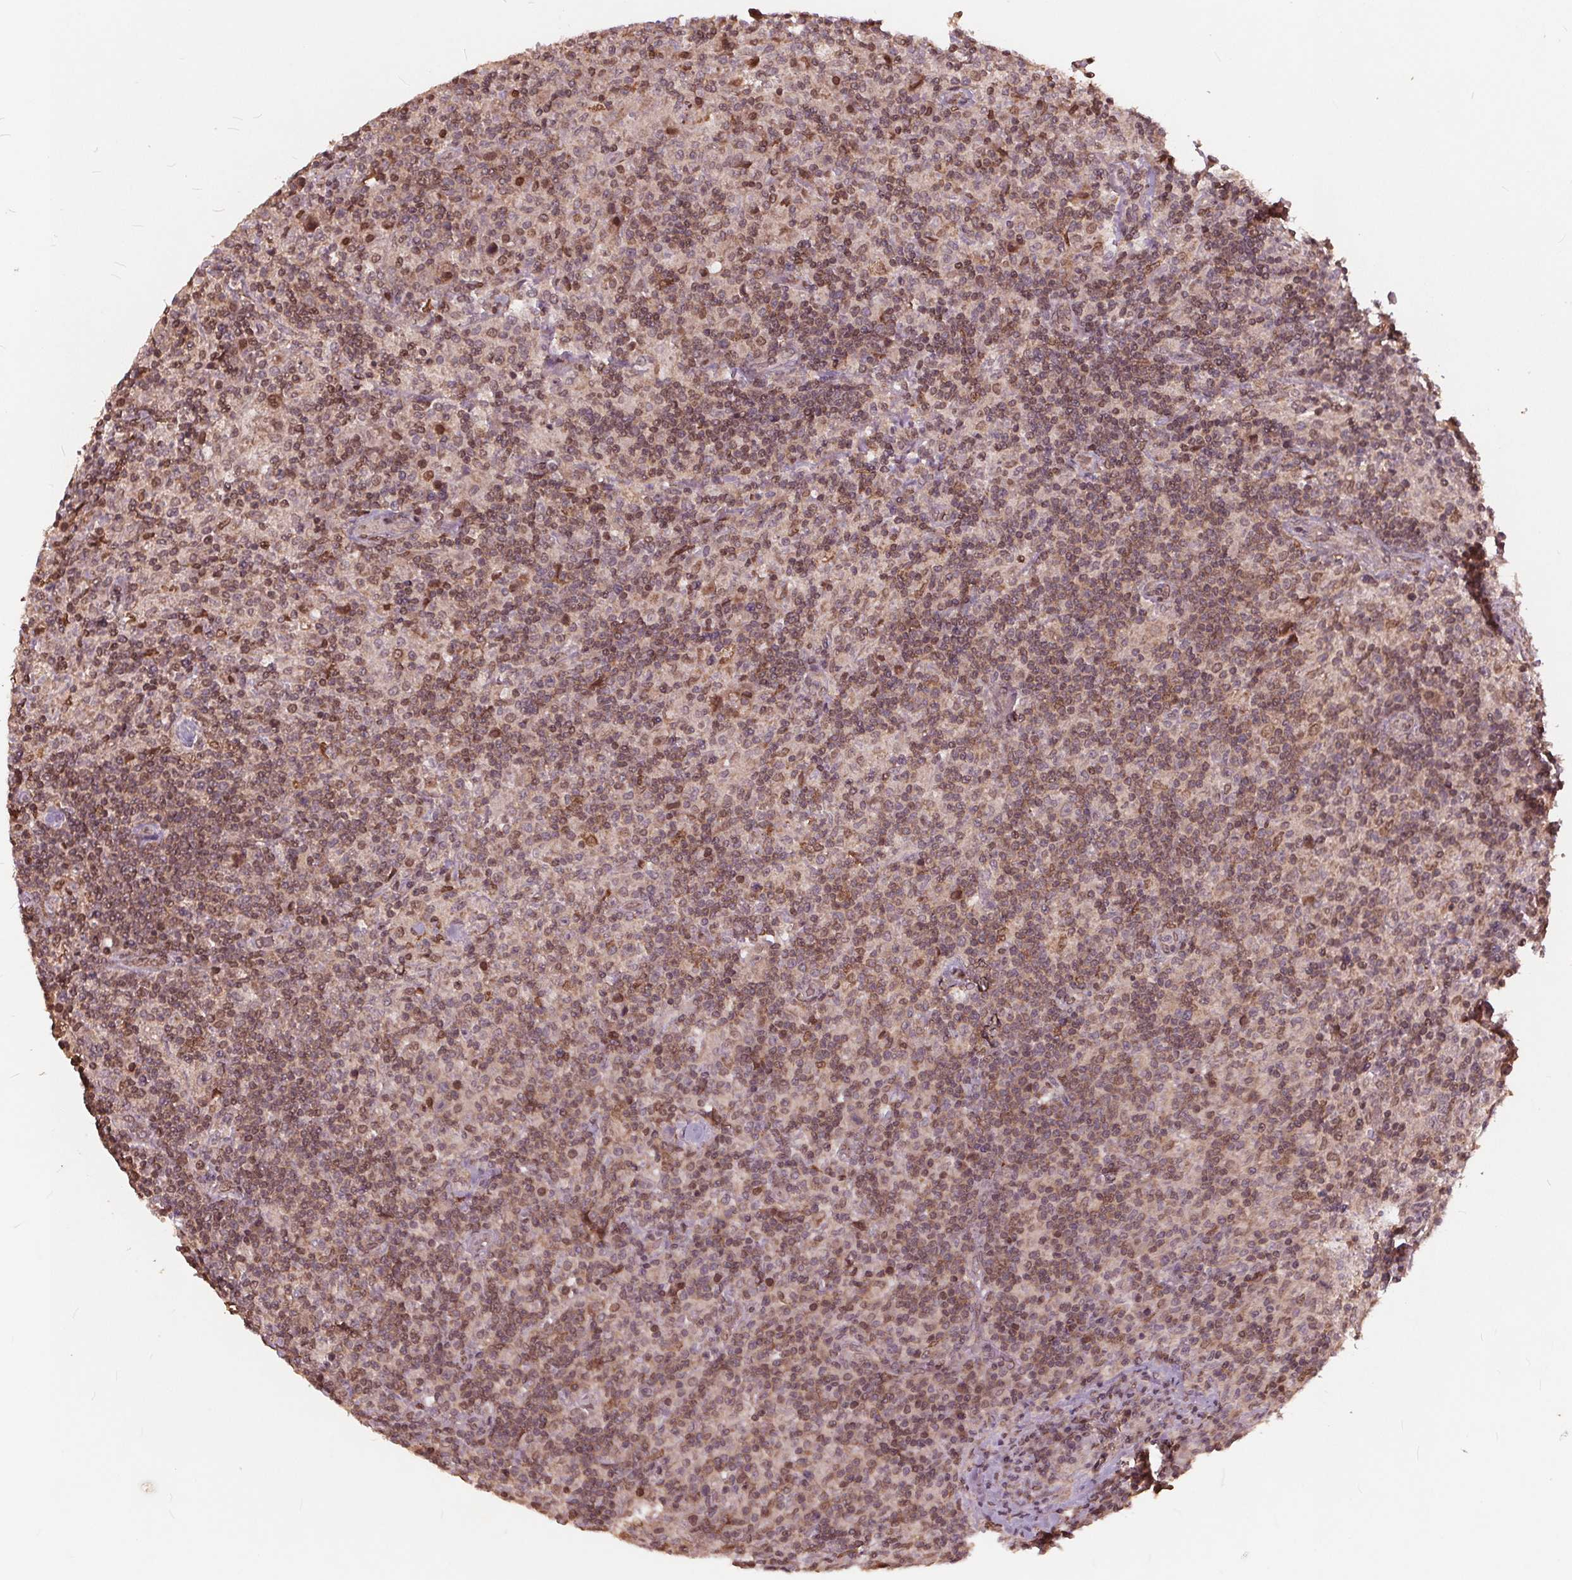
{"staining": {"intensity": "moderate", "quantity": "25%-75%", "location": "nuclear"}, "tissue": "lymphoma", "cell_type": "Tumor cells", "image_type": "cancer", "snomed": [{"axis": "morphology", "description": "Hodgkin's disease, NOS"}, {"axis": "topography", "description": "Lymph node"}], "caption": "Immunohistochemical staining of Hodgkin's disease demonstrates medium levels of moderate nuclear protein positivity in approximately 25%-75% of tumor cells. Nuclei are stained in blue.", "gene": "HIF1AN", "patient": {"sex": "male", "age": 70}}